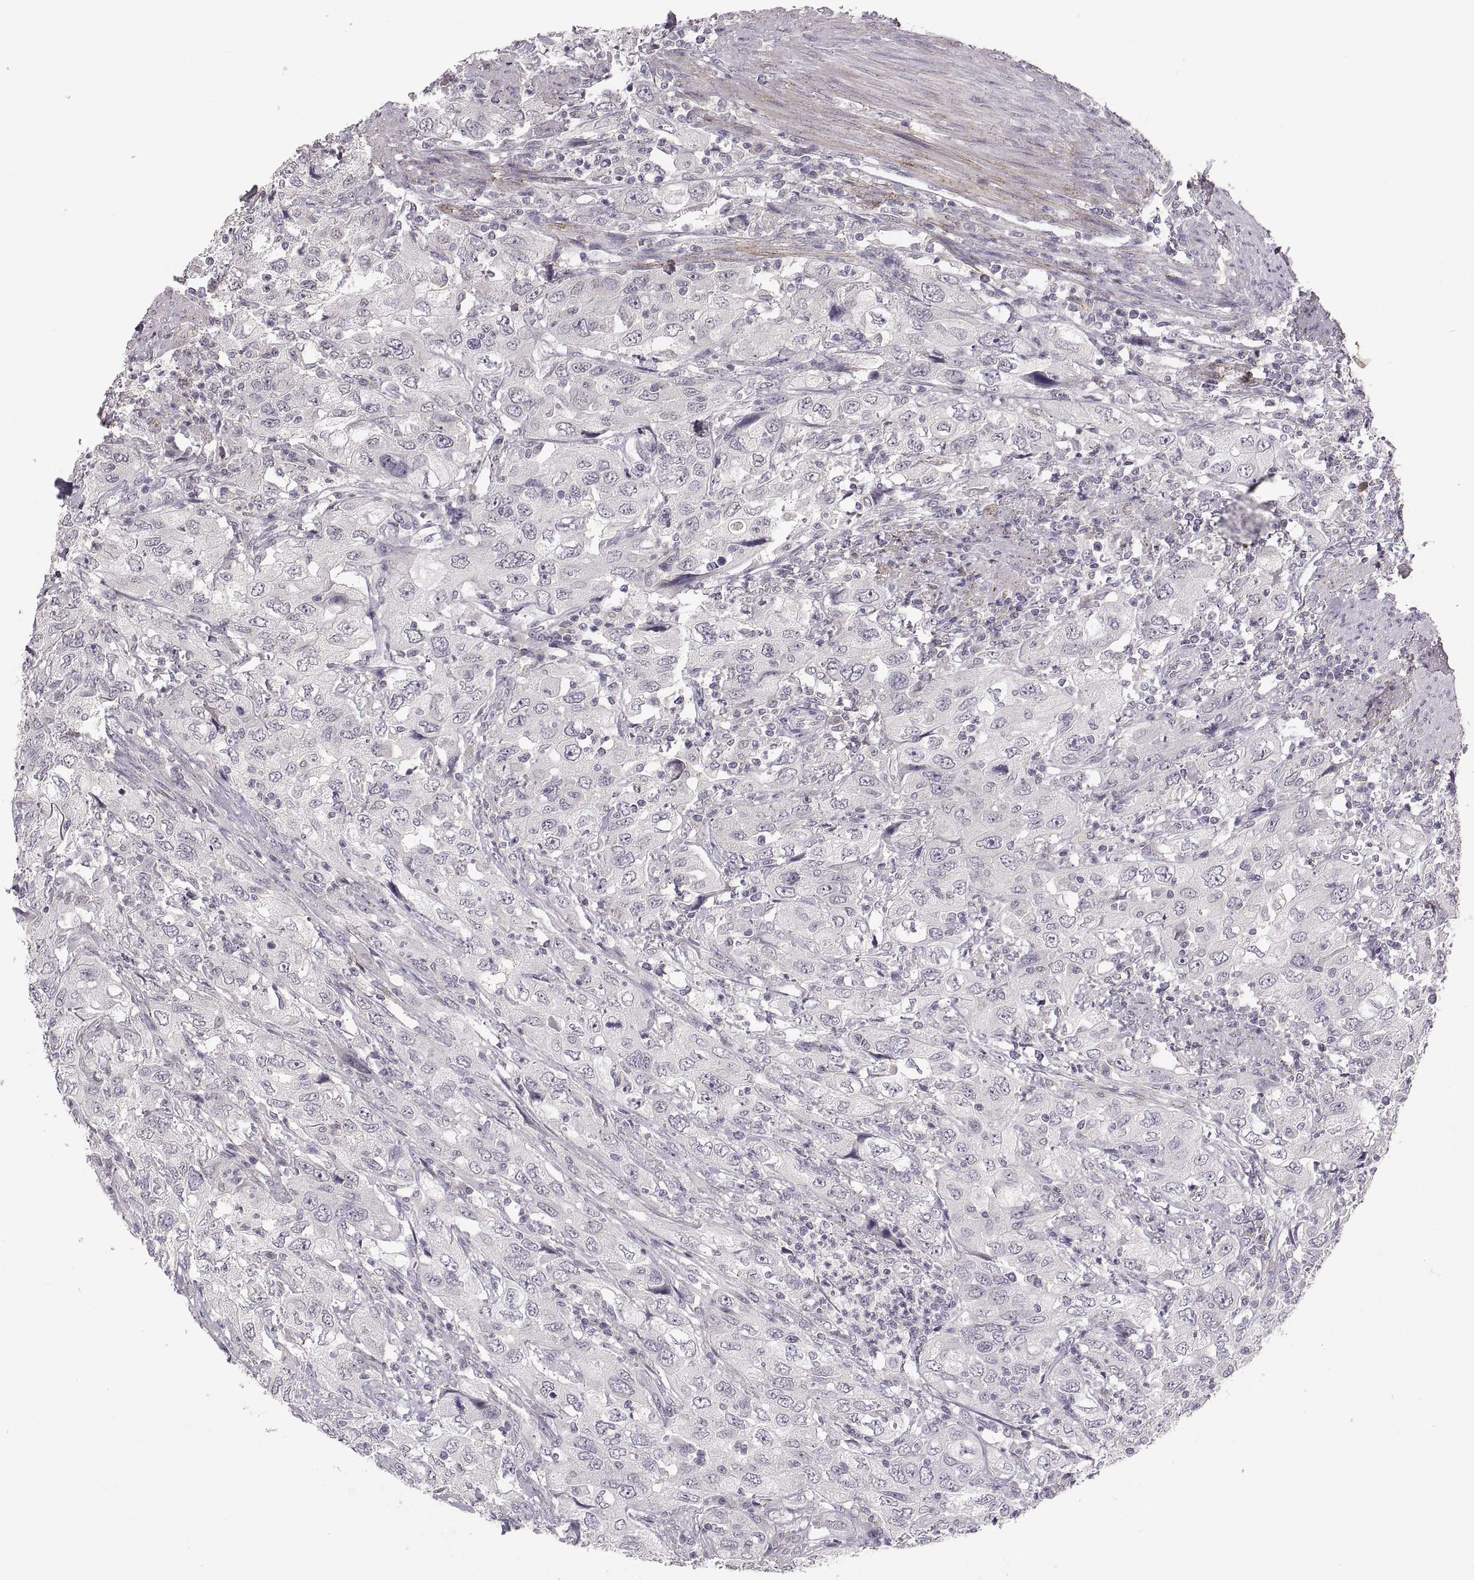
{"staining": {"intensity": "negative", "quantity": "none", "location": "nuclear"}, "tissue": "urothelial cancer", "cell_type": "Tumor cells", "image_type": "cancer", "snomed": [{"axis": "morphology", "description": "Urothelial carcinoma, High grade"}, {"axis": "topography", "description": "Urinary bladder"}], "caption": "DAB (3,3'-diaminobenzidine) immunohistochemical staining of high-grade urothelial carcinoma exhibits no significant staining in tumor cells. (Immunohistochemistry, brightfield microscopy, high magnification).", "gene": "CDH2", "patient": {"sex": "male", "age": 76}}